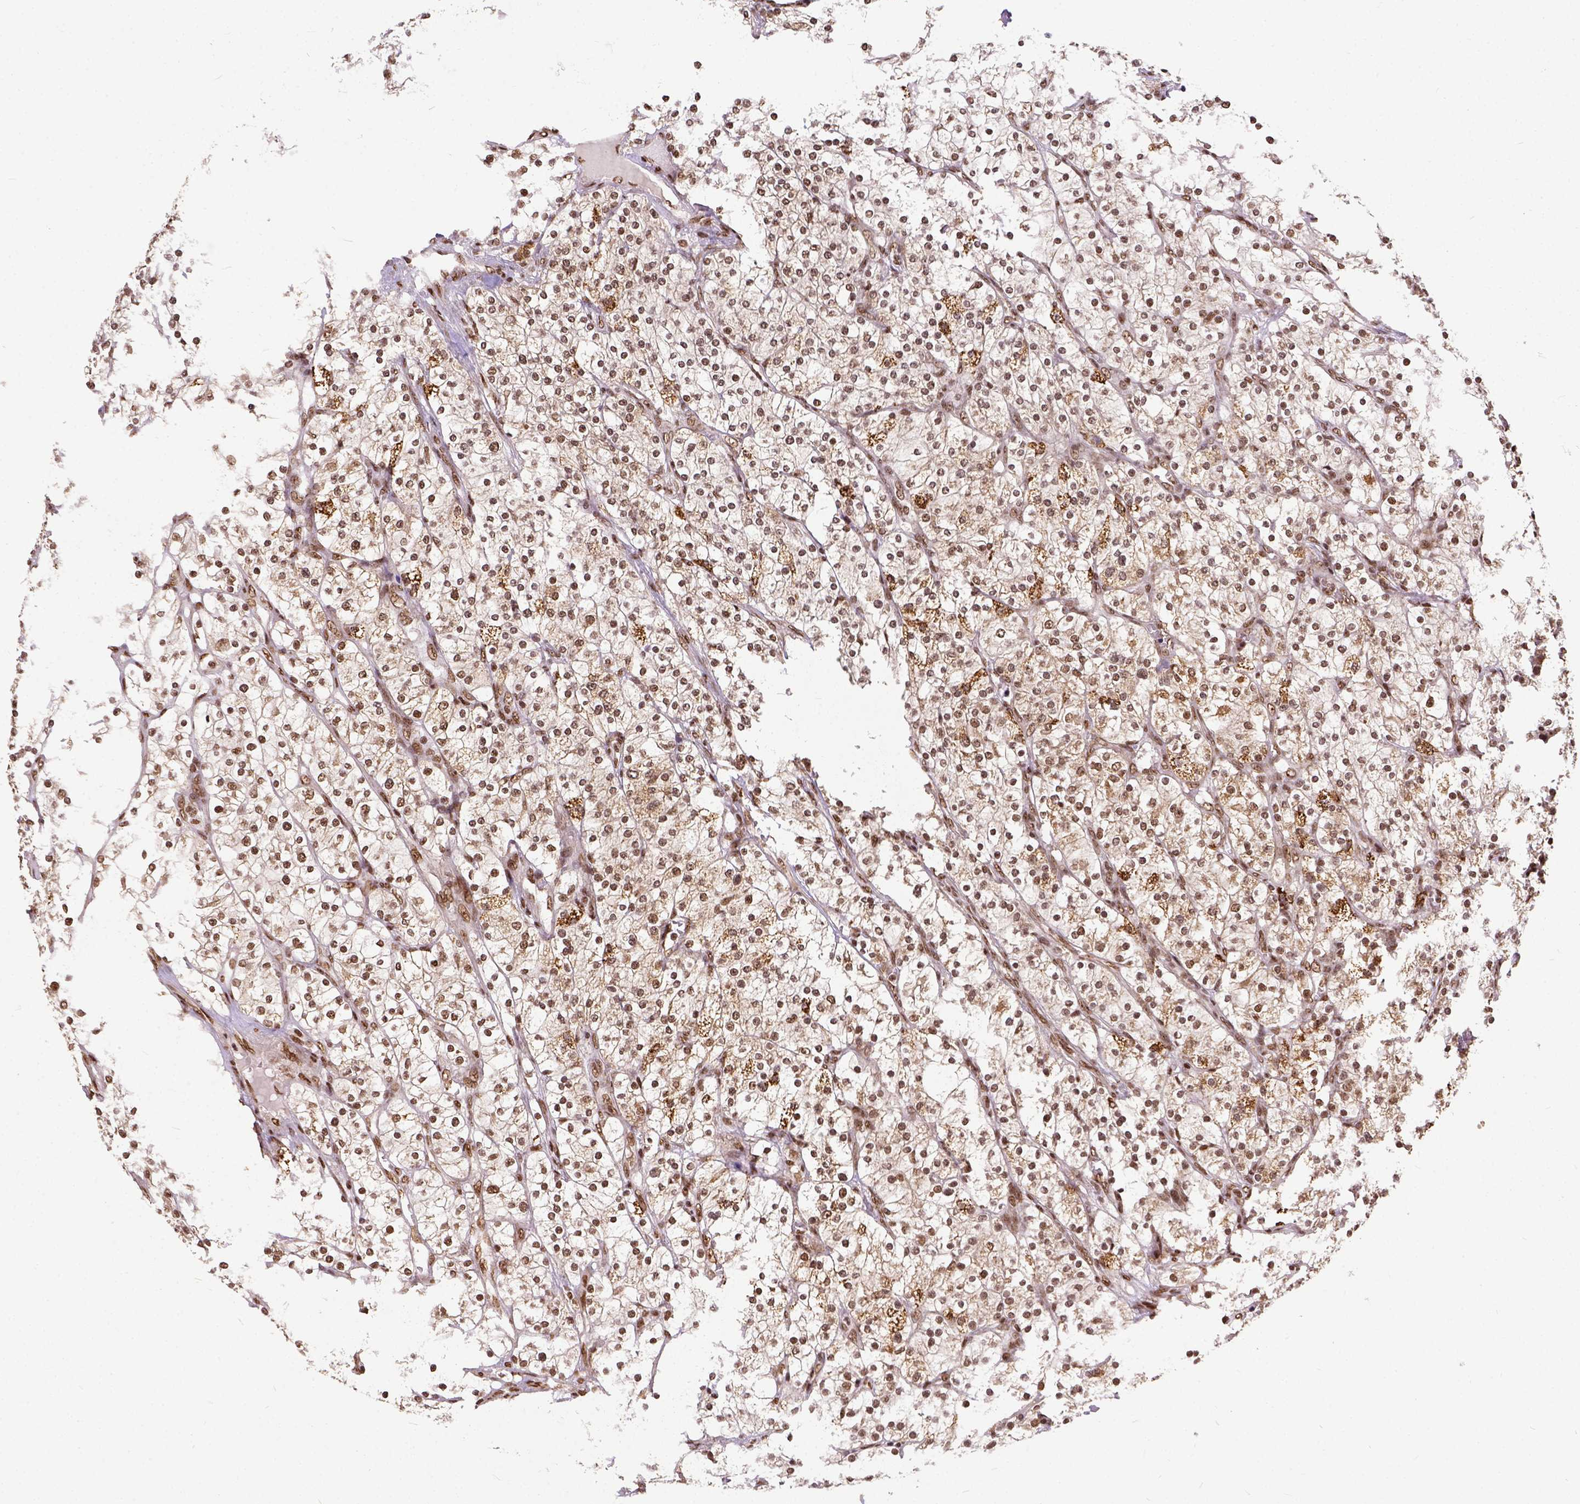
{"staining": {"intensity": "moderate", "quantity": ">75%", "location": "nuclear"}, "tissue": "renal cancer", "cell_type": "Tumor cells", "image_type": "cancer", "snomed": [{"axis": "morphology", "description": "Adenocarcinoma, NOS"}, {"axis": "topography", "description": "Kidney"}], "caption": "High-magnification brightfield microscopy of adenocarcinoma (renal) stained with DAB (brown) and counterstained with hematoxylin (blue). tumor cells exhibit moderate nuclear positivity is appreciated in about>75% of cells.", "gene": "NACC1", "patient": {"sex": "male", "age": 80}}